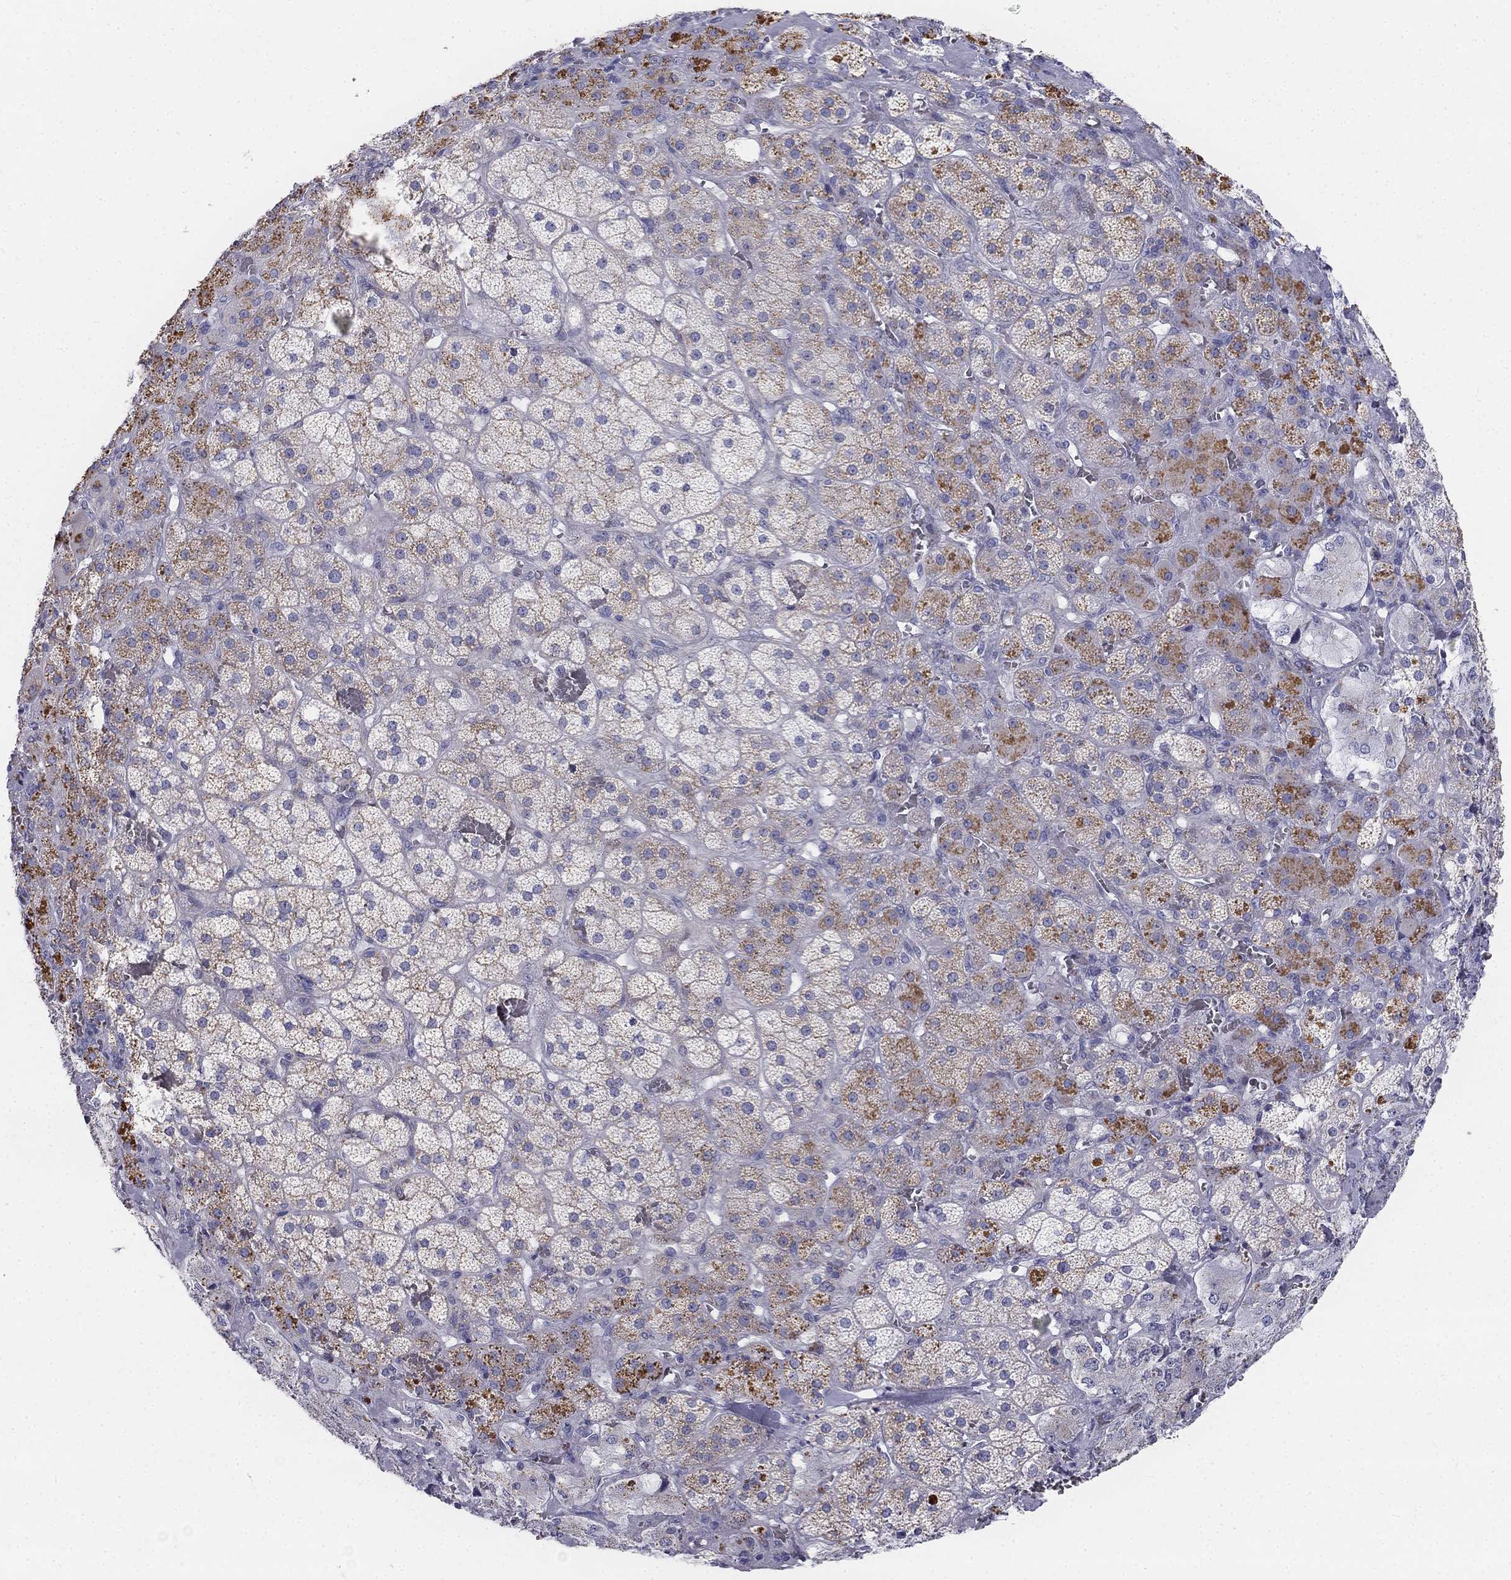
{"staining": {"intensity": "moderate", "quantity": "<25%", "location": "cytoplasmic/membranous"}, "tissue": "adrenal gland", "cell_type": "Glandular cells", "image_type": "normal", "snomed": [{"axis": "morphology", "description": "Normal tissue, NOS"}, {"axis": "topography", "description": "Adrenal gland"}], "caption": "A micrograph of adrenal gland stained for a protein displays moderate cytoplasmic/membranous brown staining in glandular cells. (brown staining indicates protein expression, while blue staining denotes nuclei).", "gene": "ALOXE3", "patient": {"sex": "male", "age": 57}}